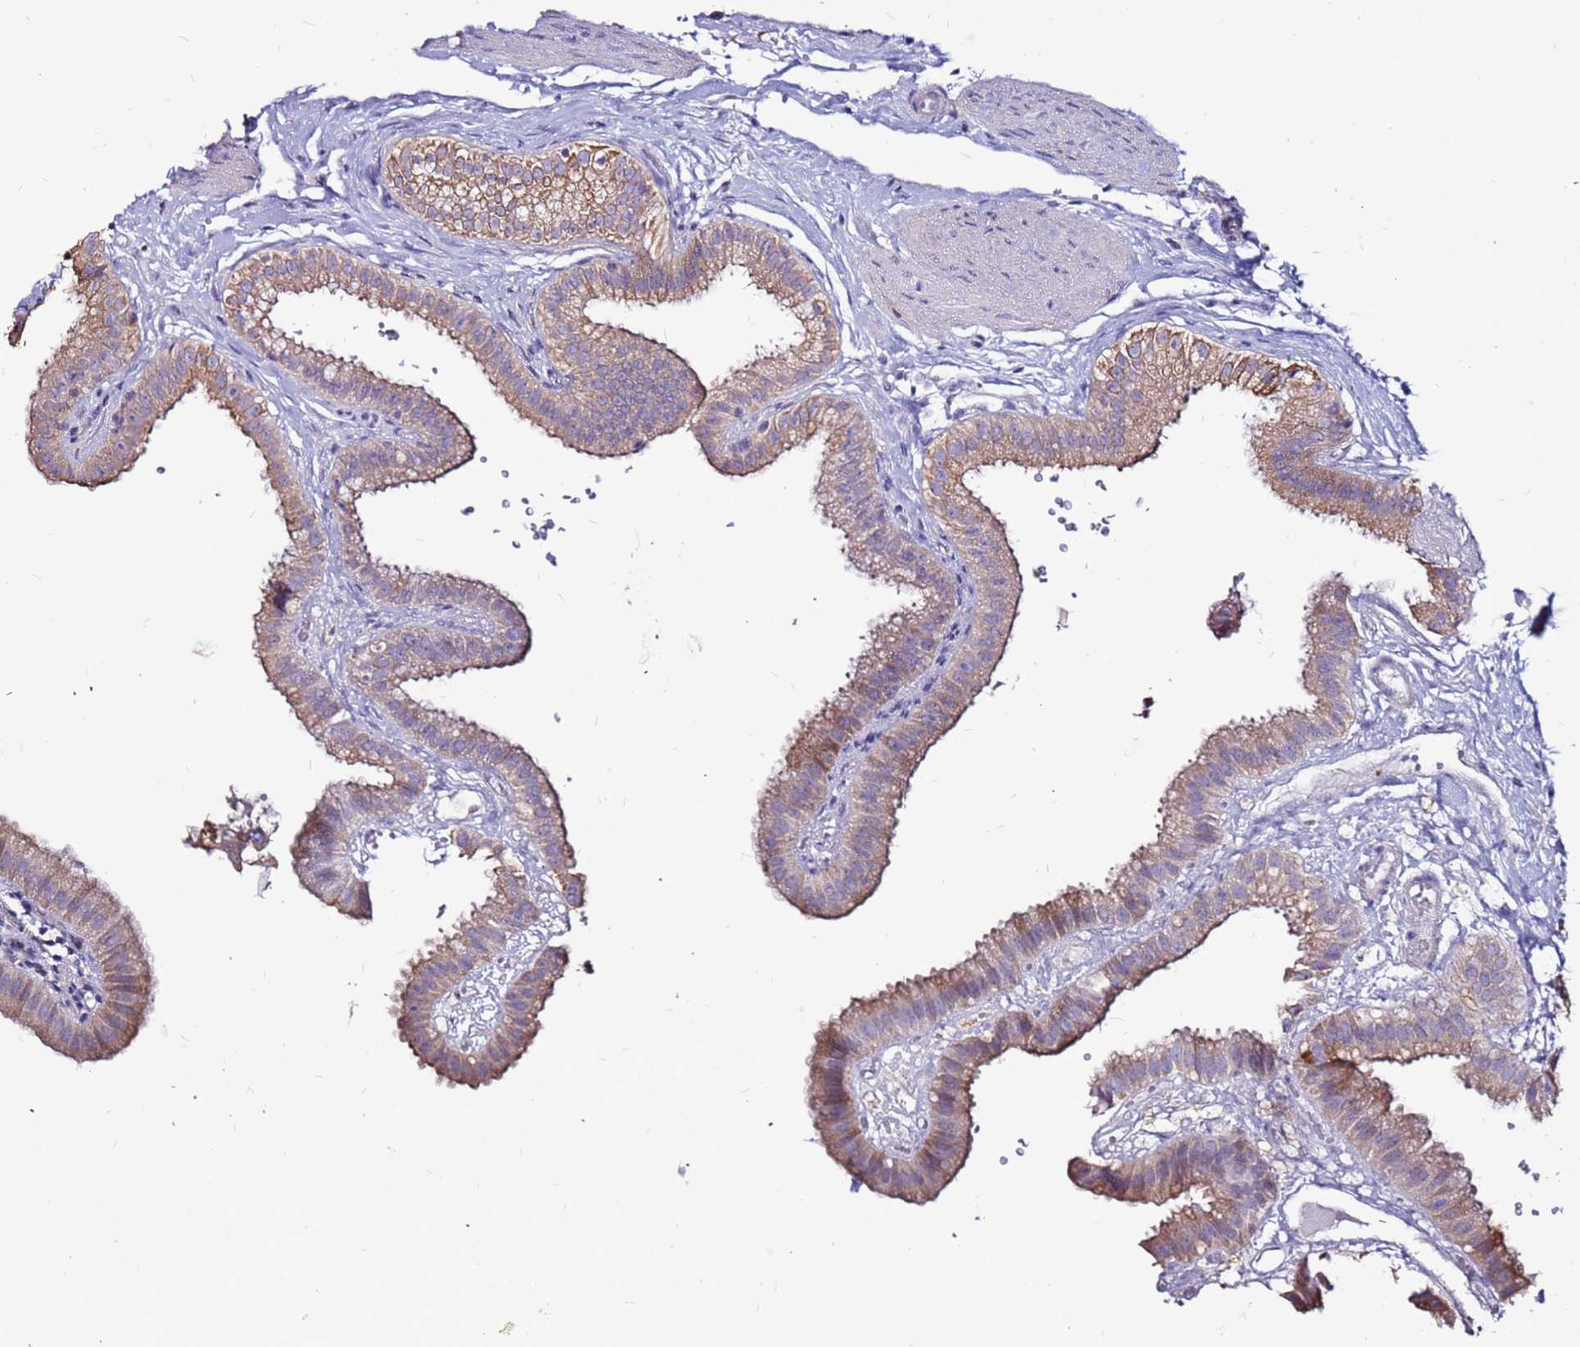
{"staining": {"intensity": "moderate", "quantity": ">75%", "location": "cytoplasmic/membranous"}, "tissue": "gallbladder", "cell_type": "Glandular cells", "image_type": "normal", "snomed": [{"axis": "morphology", "description": "Normal tissue, NOS"}, {"axis": "topography", "description": "Gallbladder"}], "caption": "Normal gallbladder demonstrates moderate cytoplasmic/membranous staining in about >75% of glandular cells, visualized by immunohistochemistry.", "gene": "SLC44A3", "patient": {"sex": "female", "age": 61}}